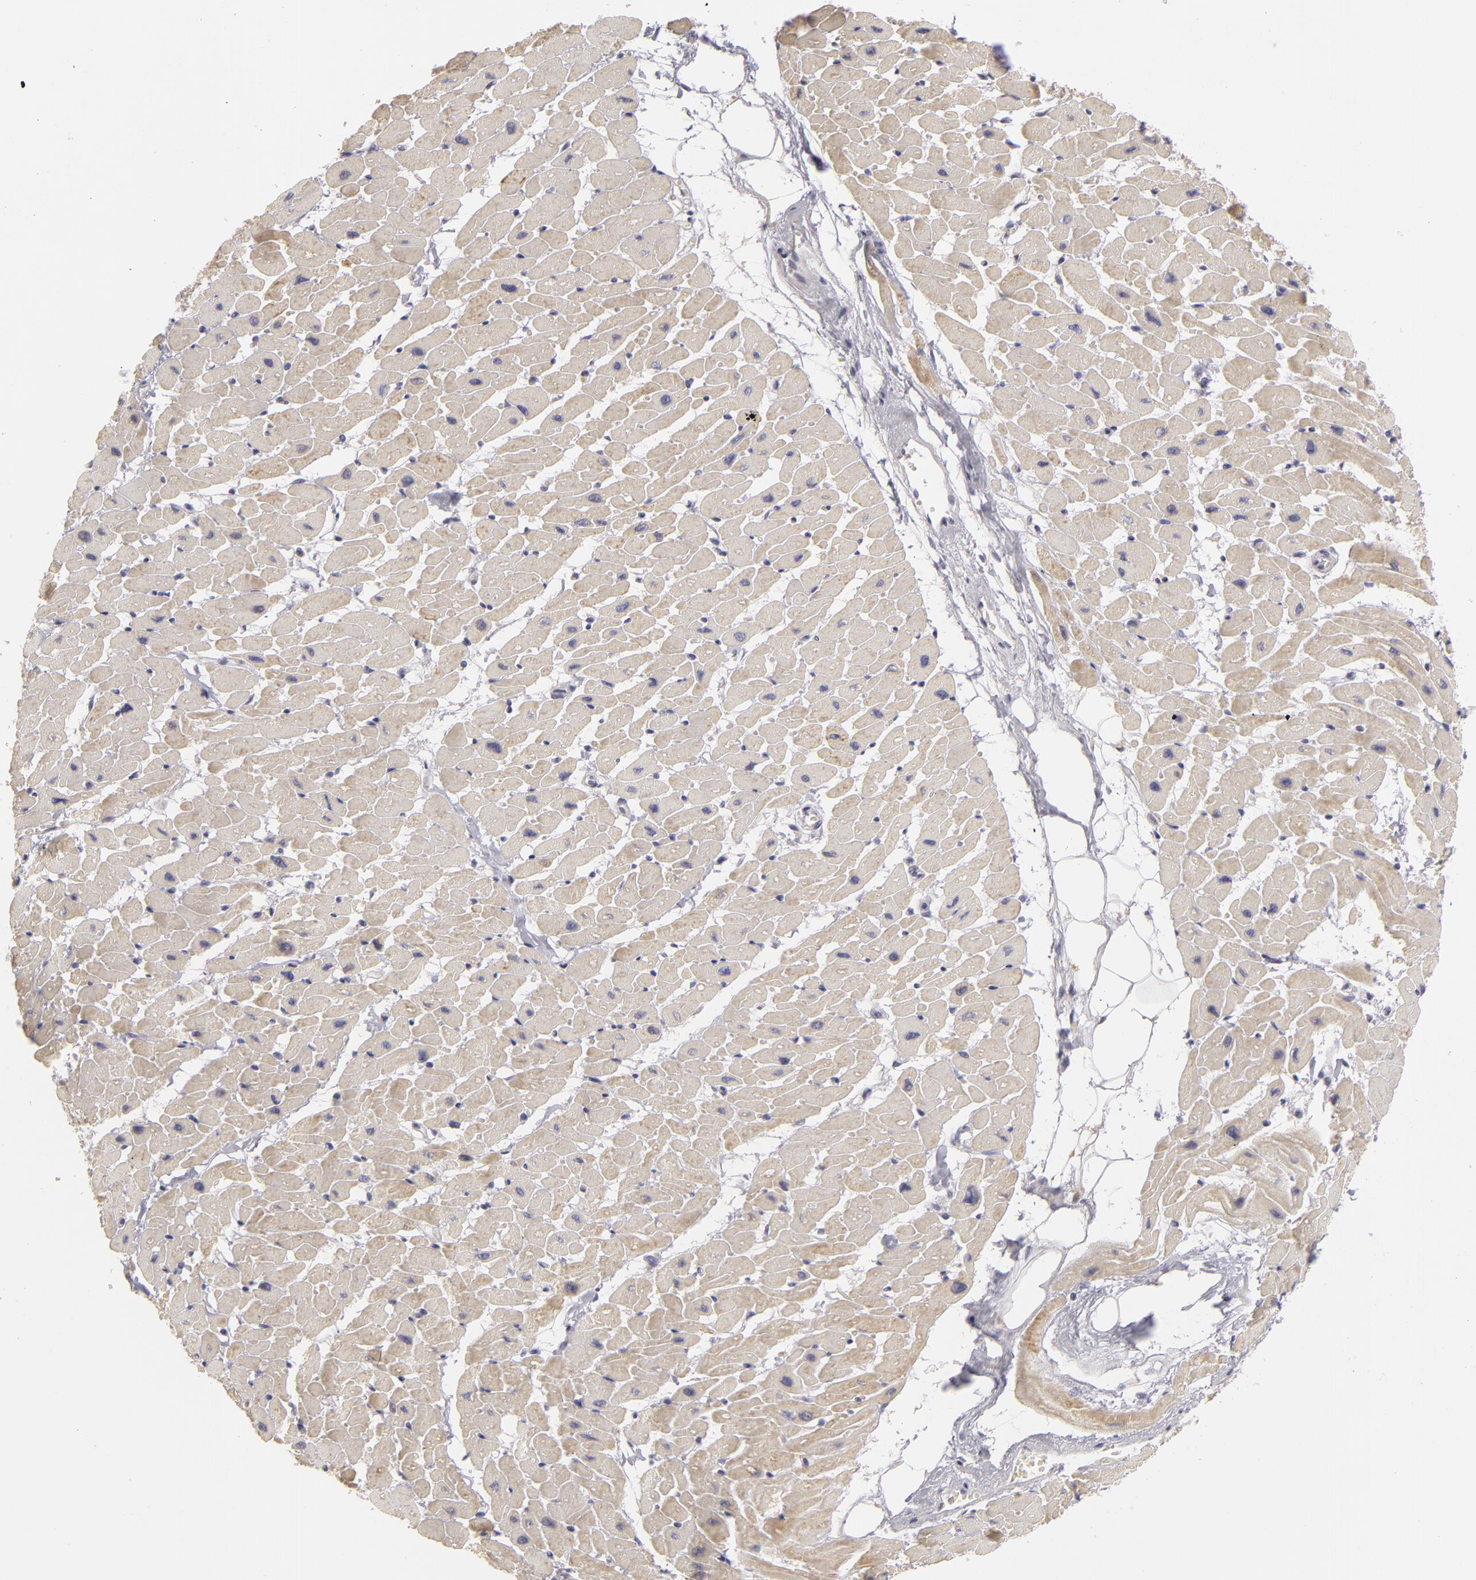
{"staining": {"intensity": "weak", "quantity": "<25%", "location": "cytoplasmic/membranous"}, "tissue": "heart muscle", "cell_type": "Cardiomyocytes", "image_type": "normal", "snomed": [{"axis": "morphology", "description": "Normal tissue, NOS"}, {"axis": "topography", "description": "Heart"}], "caption": "Cardiomyocytes show no significant protein staining in normal heart muscle. Nuclei are stained in blue.", "gene": "ATP2B3", "patient": {"sex": "female", "age": 19}}